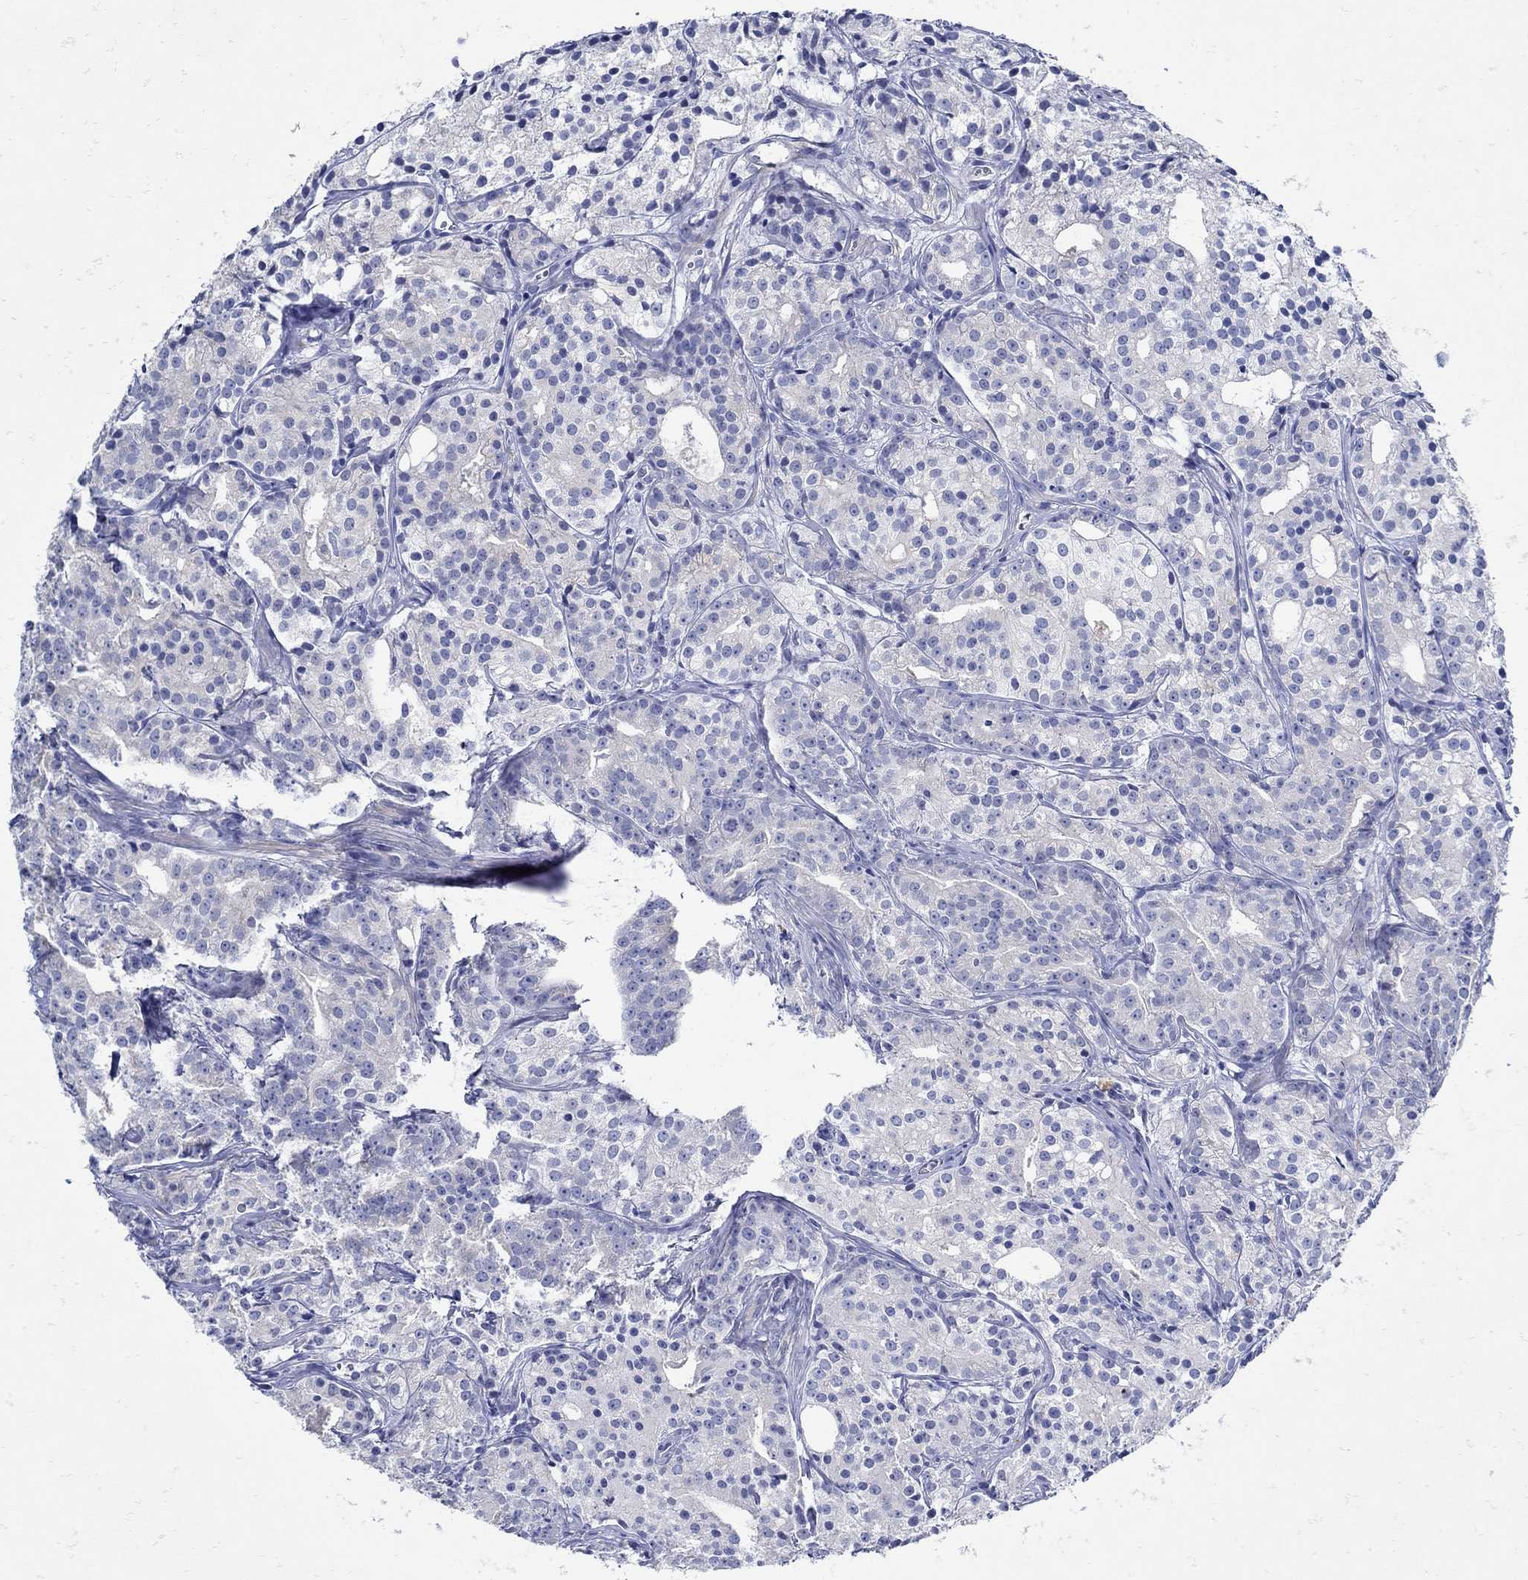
{"staining": {"intensity": "negative", "quantity": "none", "location": "none"}, "tissue": "prostate cancer", "cell_type": "Tumor cells", "image_type": "cancer", "snomed": [{"axis": "morphology", "description": "Adenocarcinoma, Medium grade"}, {"axis": "topography", "description": "Prostate"}], "caption": "This is a micrograph of immunohistochemistry staining of prostate cancer, which shows no staining in tumor cells. (Stains: DAB immunohistochemistry (IHC) with hematoxylin counter stain, Microscopy: brightfield microscopy at high magnification).", "gene": "NOS1", "patient": {"sex": "male", "age": 74}}